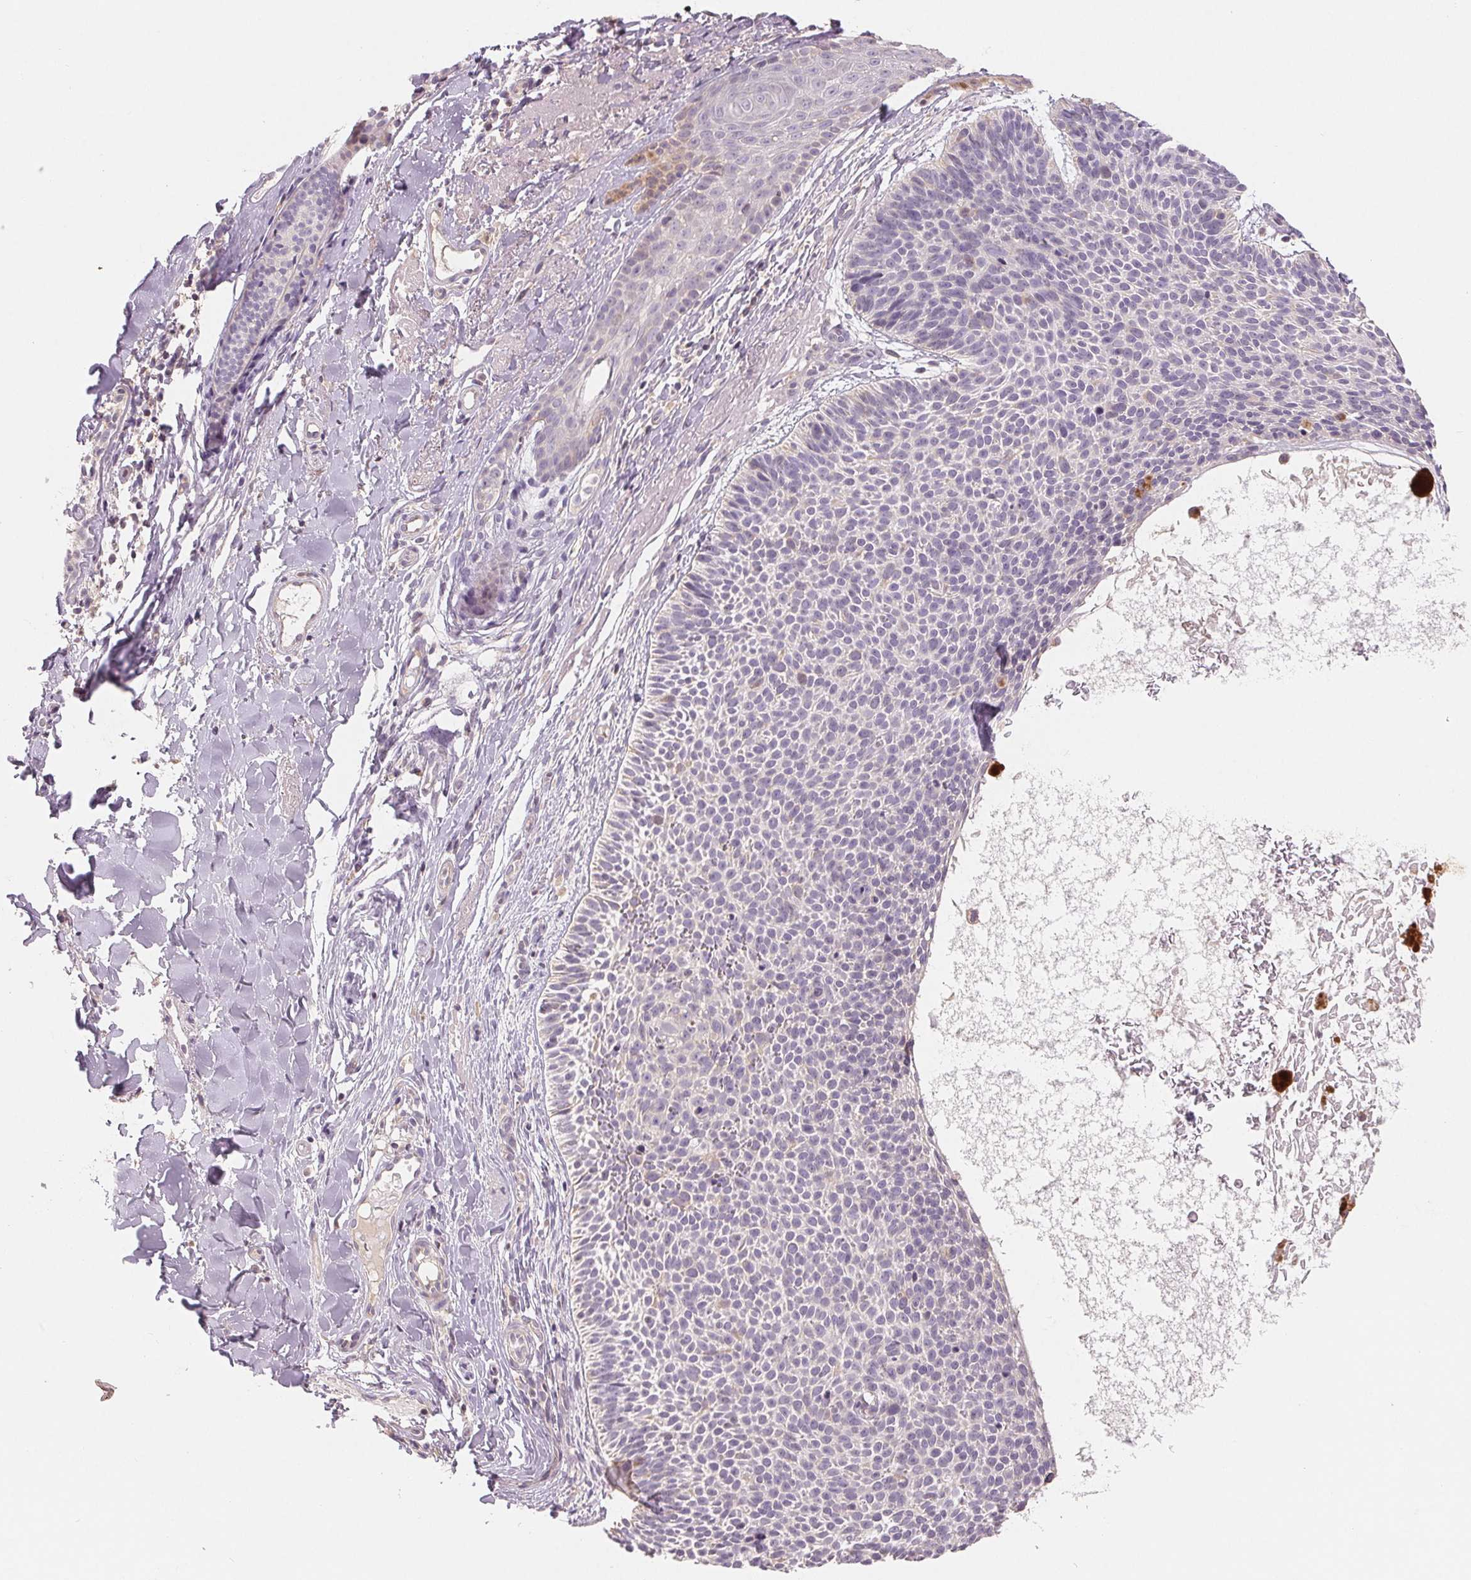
{"staining": {"intensity": "negative", "quantity": "none", "location": "none"}, "tissue": "skin cancer", "cell_type": "Tumor cells", "image_type": "cancer", "snomed": [{"axis": "morphology", "description": "Basal cell carcinoma"}, {"axis": "topography", "description": "Skin"}], "caption": "Immunohistochemistry (IHC) image of human skin basal cell carcinoma stained for a protein (brown), which demonstrates no expression in tumor cells. Nuclei are stained in blue.", "gene": "AQP8", "patient": {"sex": "male", "age": 82}}